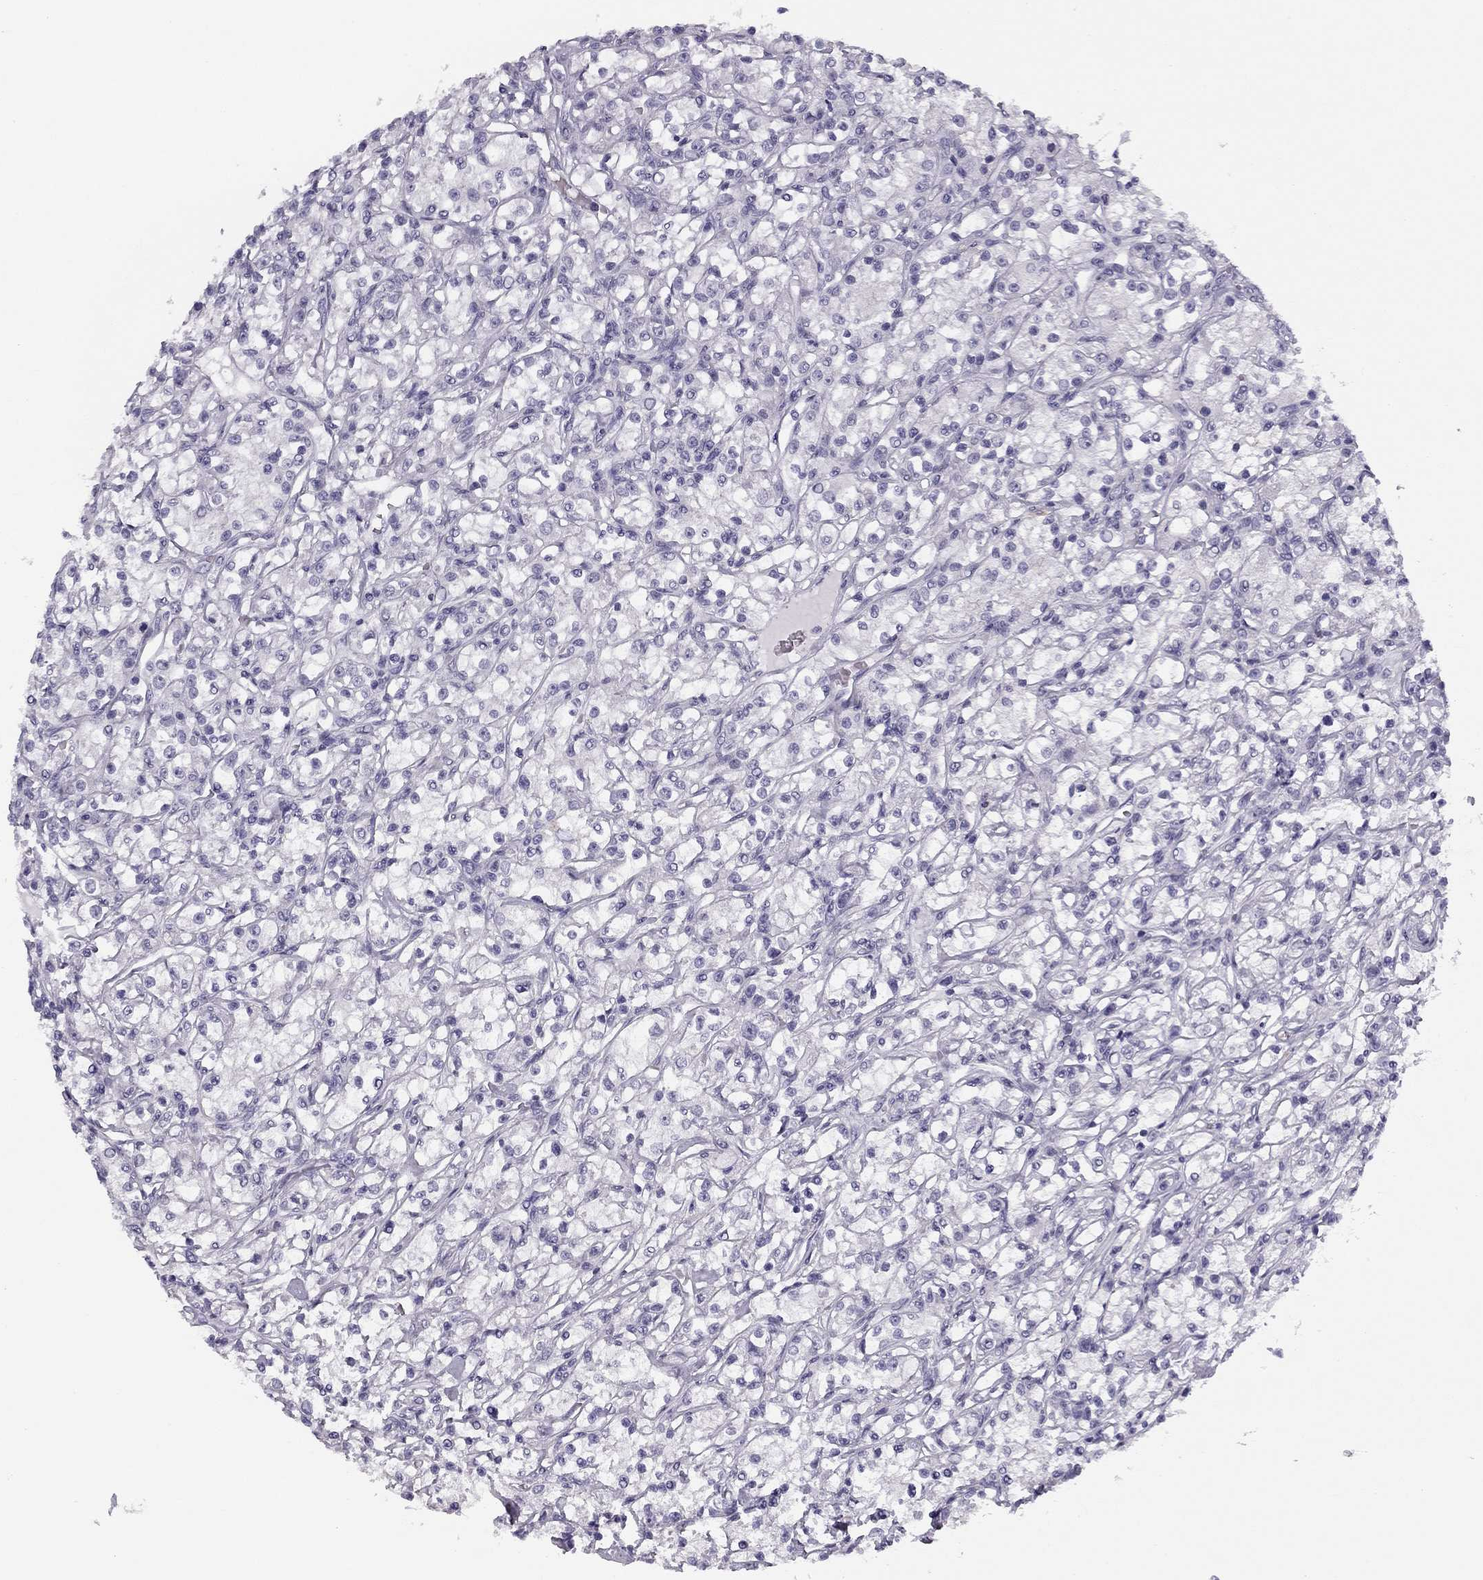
{"staining": {"intensity": "negative", "quantity": "none", "location": "none"}, "tissue": "renal cancer", "cell_type": "Tumor cells", "image_type": "cancer", "snomed": [{"axis": "morphology", "description": "Adenocarcinoma, NOS"}, {"axis": "topography", "description": "Kidney"}], "caption": "Tumor cells show no significant protein expression in renal adenocarcinoma.", "gene": "MC5R", "patient": {"sex": "female", "age": 59}}